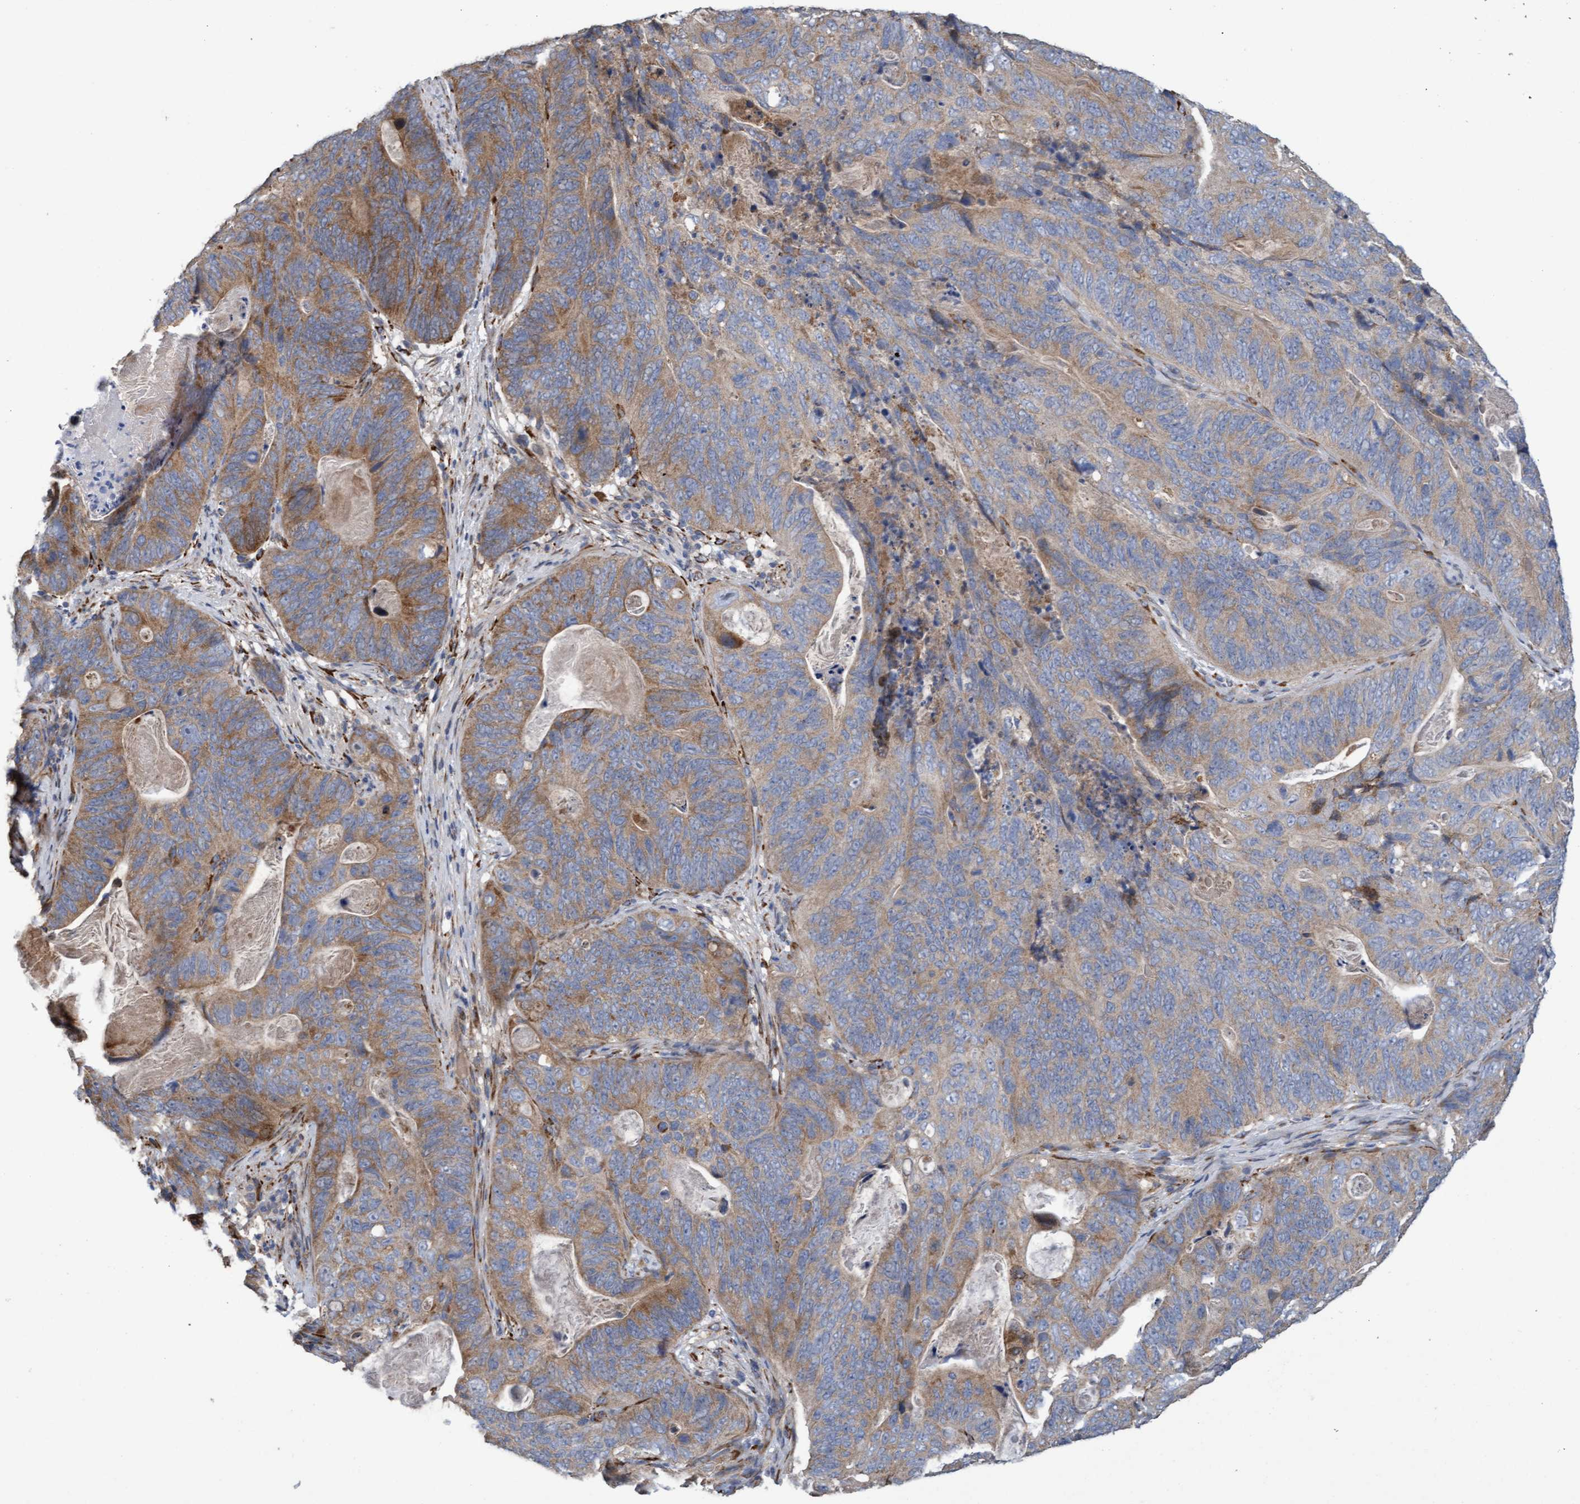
{"staining": {"intensity": "moderate", "quantity": ">75%", "location": "cytoplasmic/membranous"}, "tissue": "stomach cancer", "cell_type": "Tumor cells", "image_type": "cancer", "snomed": [{"axis": "morphology", "description": "Normal tissue, NOS"}, {"axis": "morphology", "description": "Adenocarcinoma, NOS"}, {"axis": "topography", "description": "Stomach"}], "caption": "Human stomach adenocarcinoma stained with a protein marker shows moderate staining in tumor cells.", "gene": "DDHD2", "patient": {"sex": "female", "age": 89}}